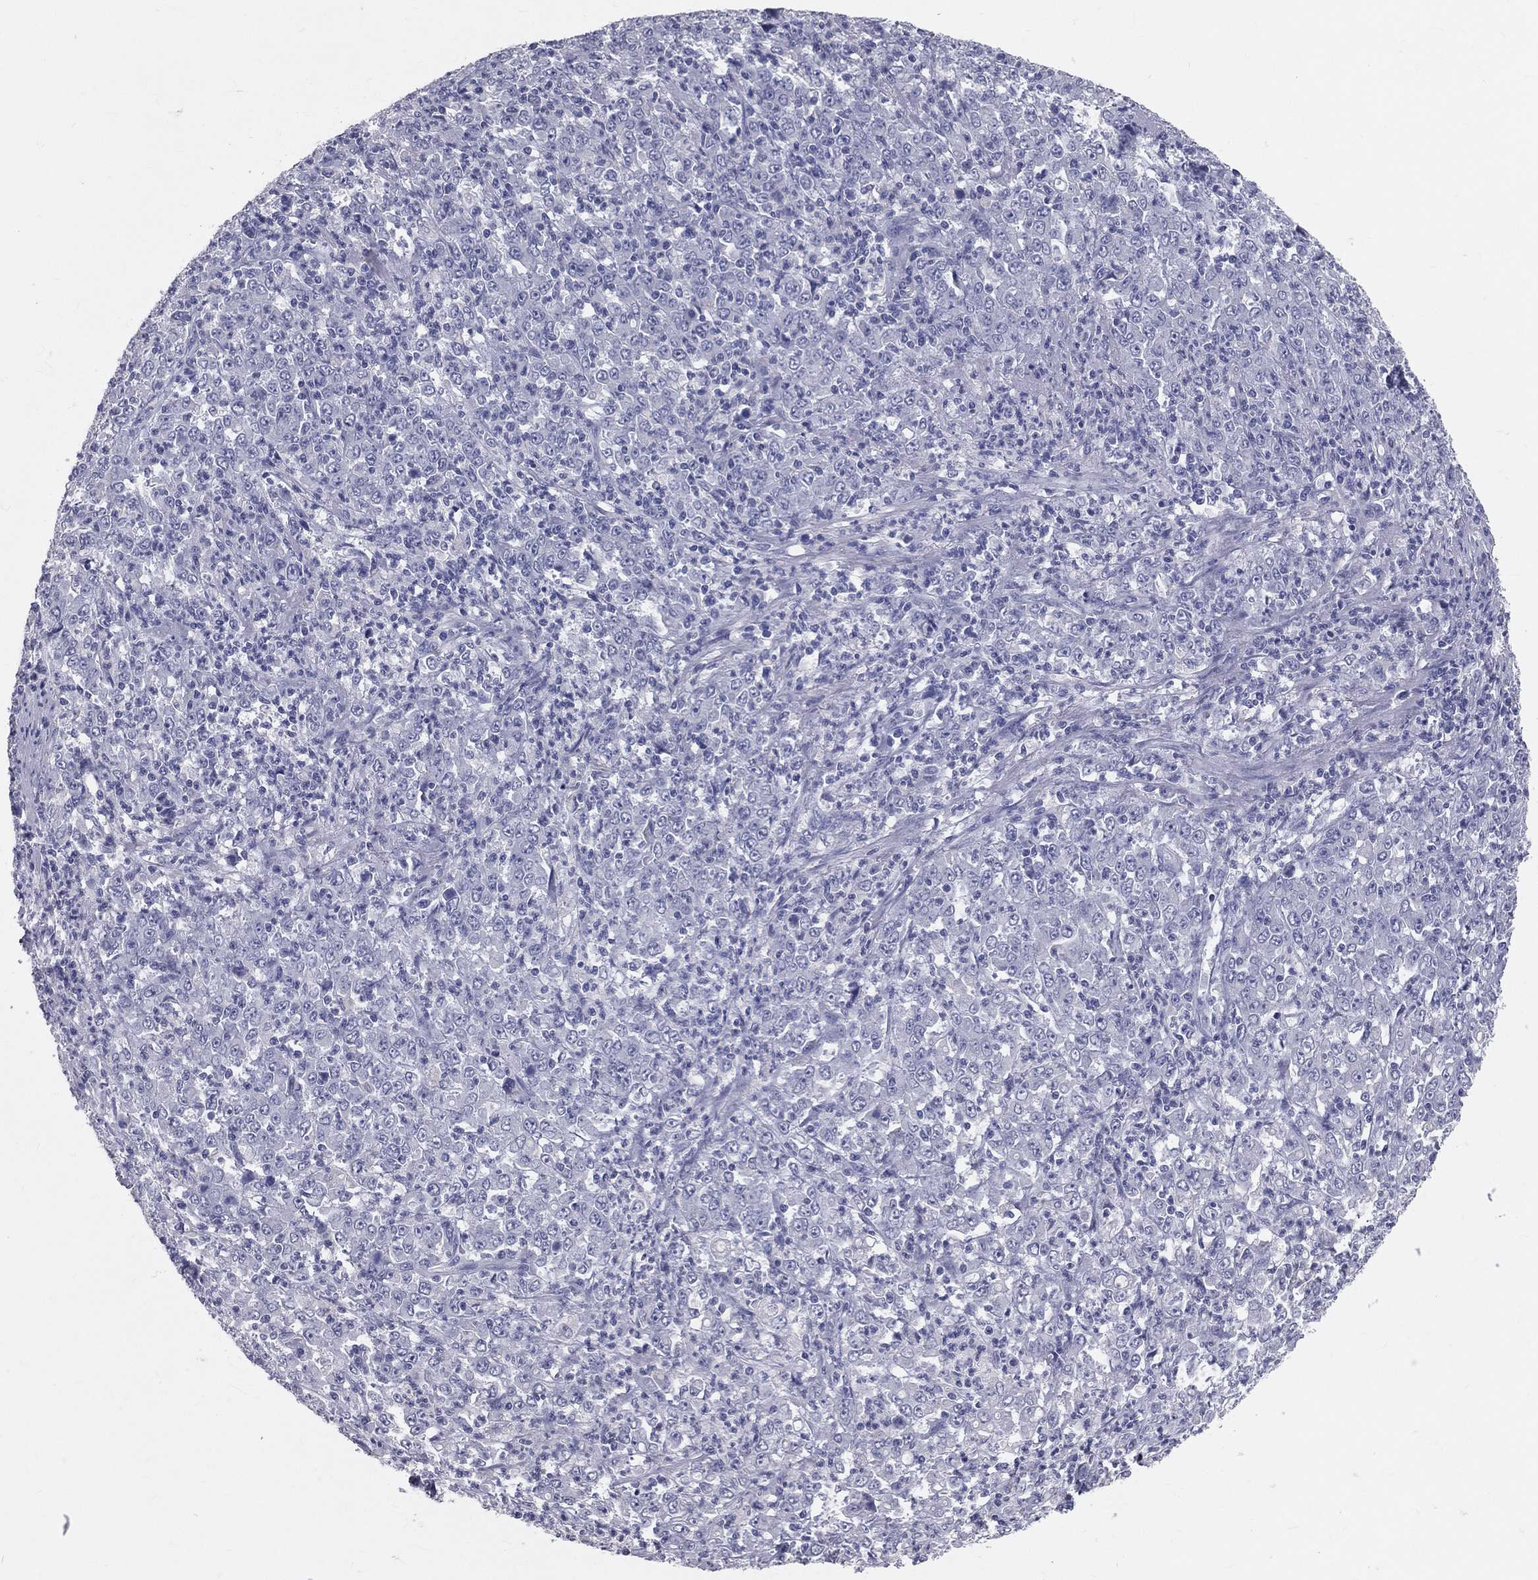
{"staining": {"intensity": "negative", "quantity": "none", "location": "none"}, "tissue": "stomach cancer", "cell_type": "Tumor cells", "image_type": "cancer", "snomed": [{"axis": "morphology", "description": "Adenocarcinoma, NOS"}, {"axis": "topography", "description": "Stomach, lower"}], "caption": "This is an IHC image of human stomach cancer. There is no positivity in tumor cells.", "gene": "TFPI2", "patient": {"sex": "female", "age": 71}}